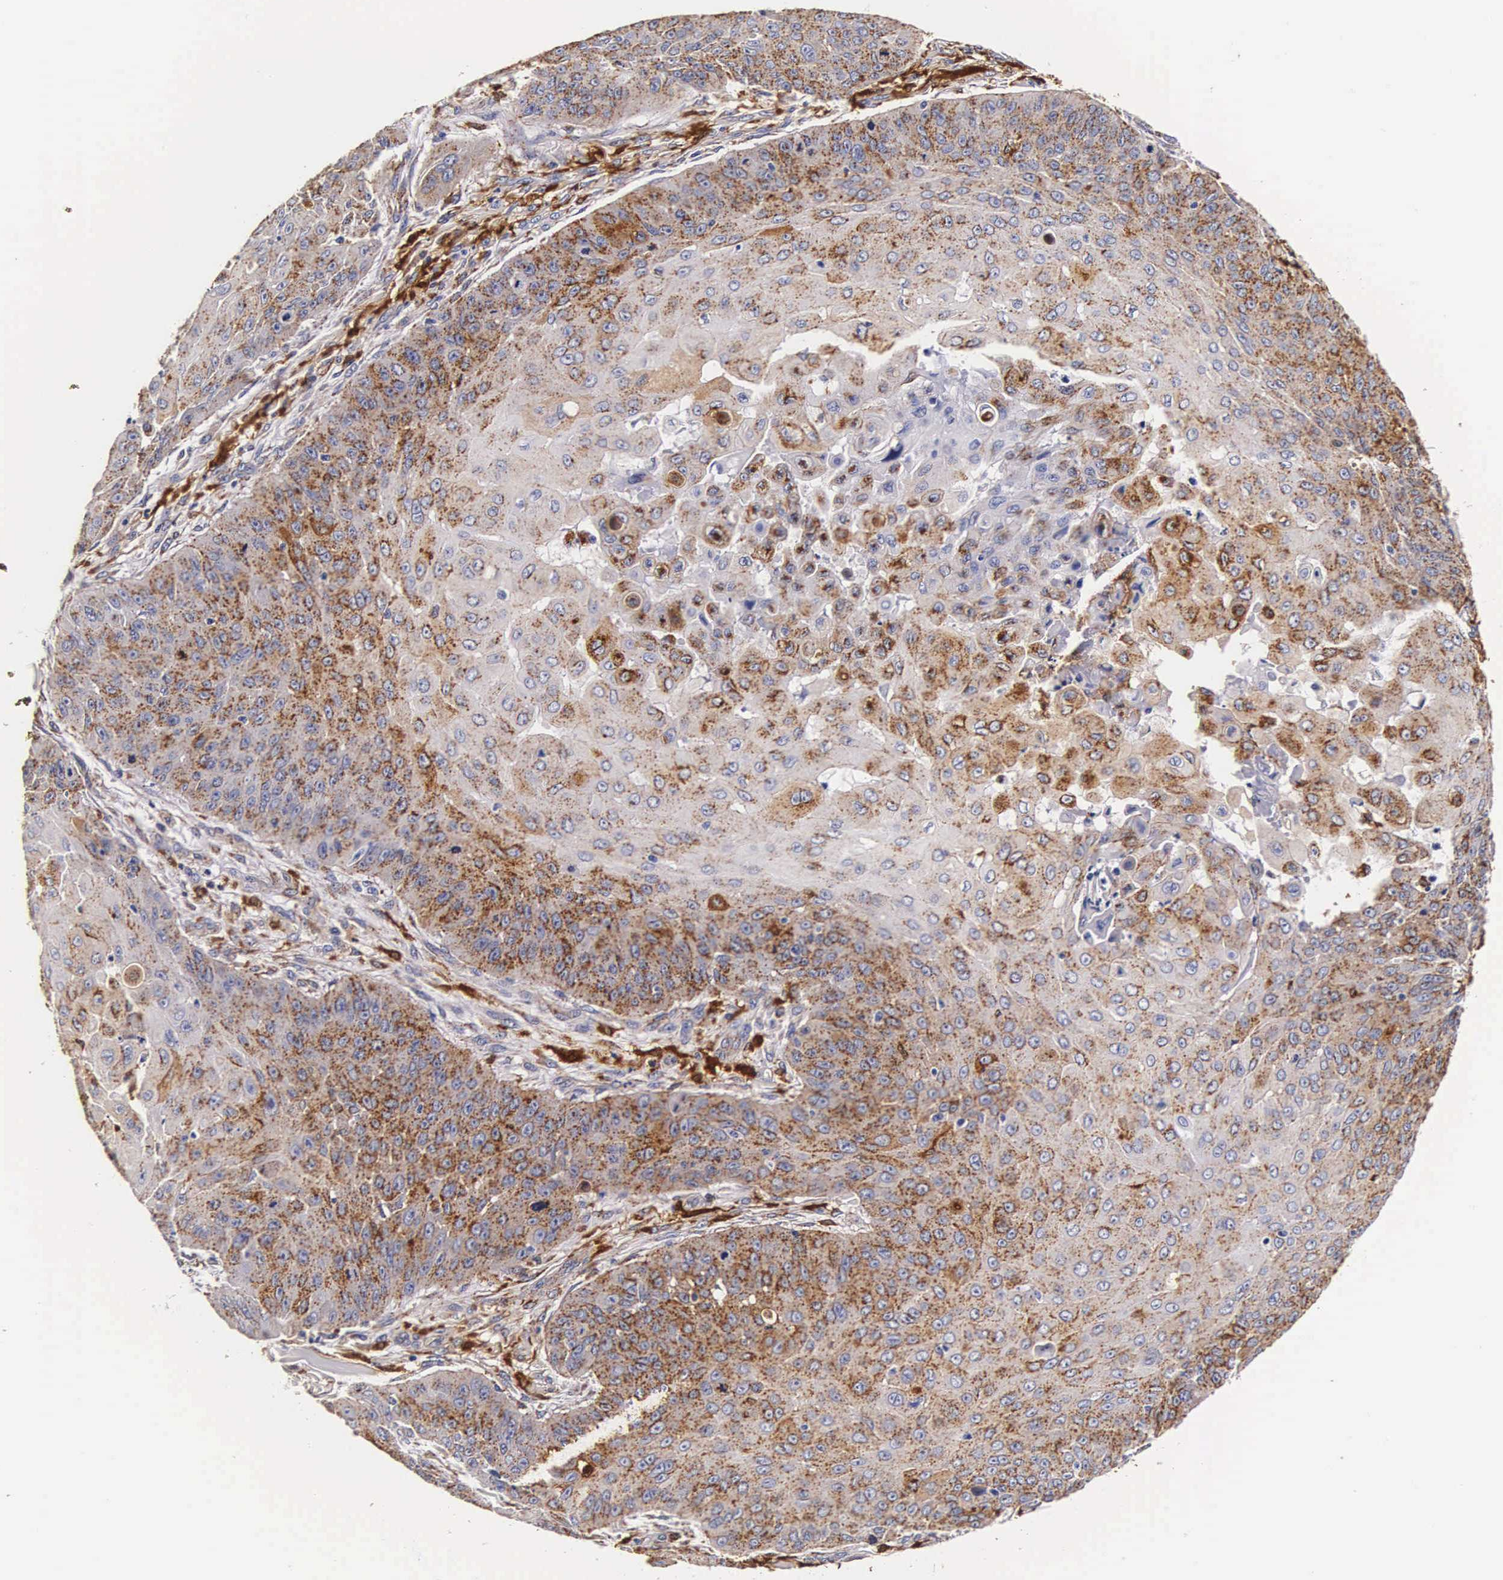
{"staining": {"intensity": "strong", "quantity": "25%-75%", "location": "cytoplasmic/membranous"}, "tissue": "skin cancer", "cell_type": "Tumor cells", "image_type": "cancer", "snomed": [{"axis": "morphology", "description": "Squamous cell carcinoma, NOS"}, {"axis": "topography", "description": "Skin"}], "caption": "Immunohistochemistry micrograph of neoplastic tissue: skin cancer stained using immunohistochemistry exhibits high levels of strong protein expression localized specifically in the cytoplasmic/membranous of tumor cells, appearing as a cytoplasmic/membranous brown color.", "gene": "CTSB", "patient": {"sex": "male", "age": 82}}